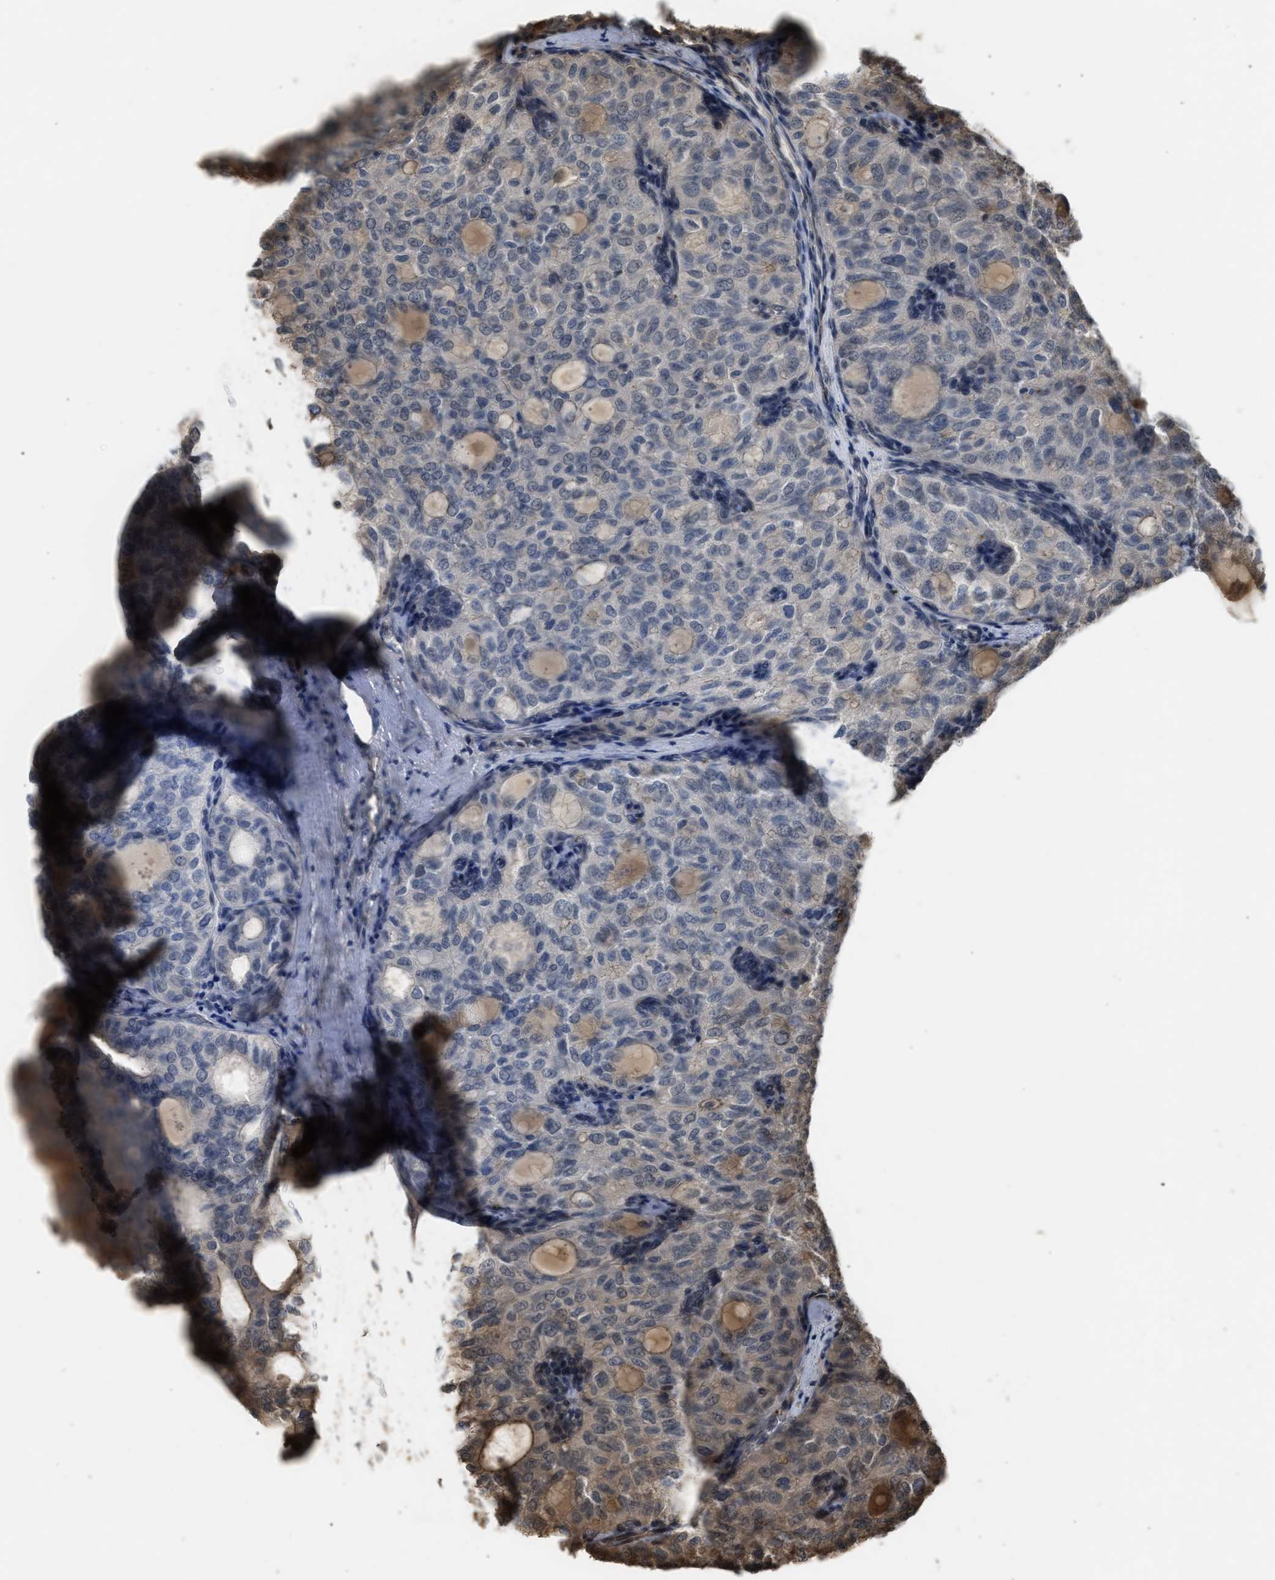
{"staining": {"intensity": "negative", "quantity": "none", "location": "none"}, "tissue": "thyroid cancer", "cell_type": "Tumor cells", "image_type": "cancer", "snomed": [{"axis": "morphology", "description": "Follicular adenoma carcinoma, NOS"}, {"axis": "topography", "description": "Thyroid gland"}], "caption": "This is an immunohistochemistry (IHC) micrograph of thyroid cancer (follicular adenoma carcinoma). There is no staining in tumor cells.", "gene": "ARHGDIA", "patient": {"sex": "male", "age": 75}}